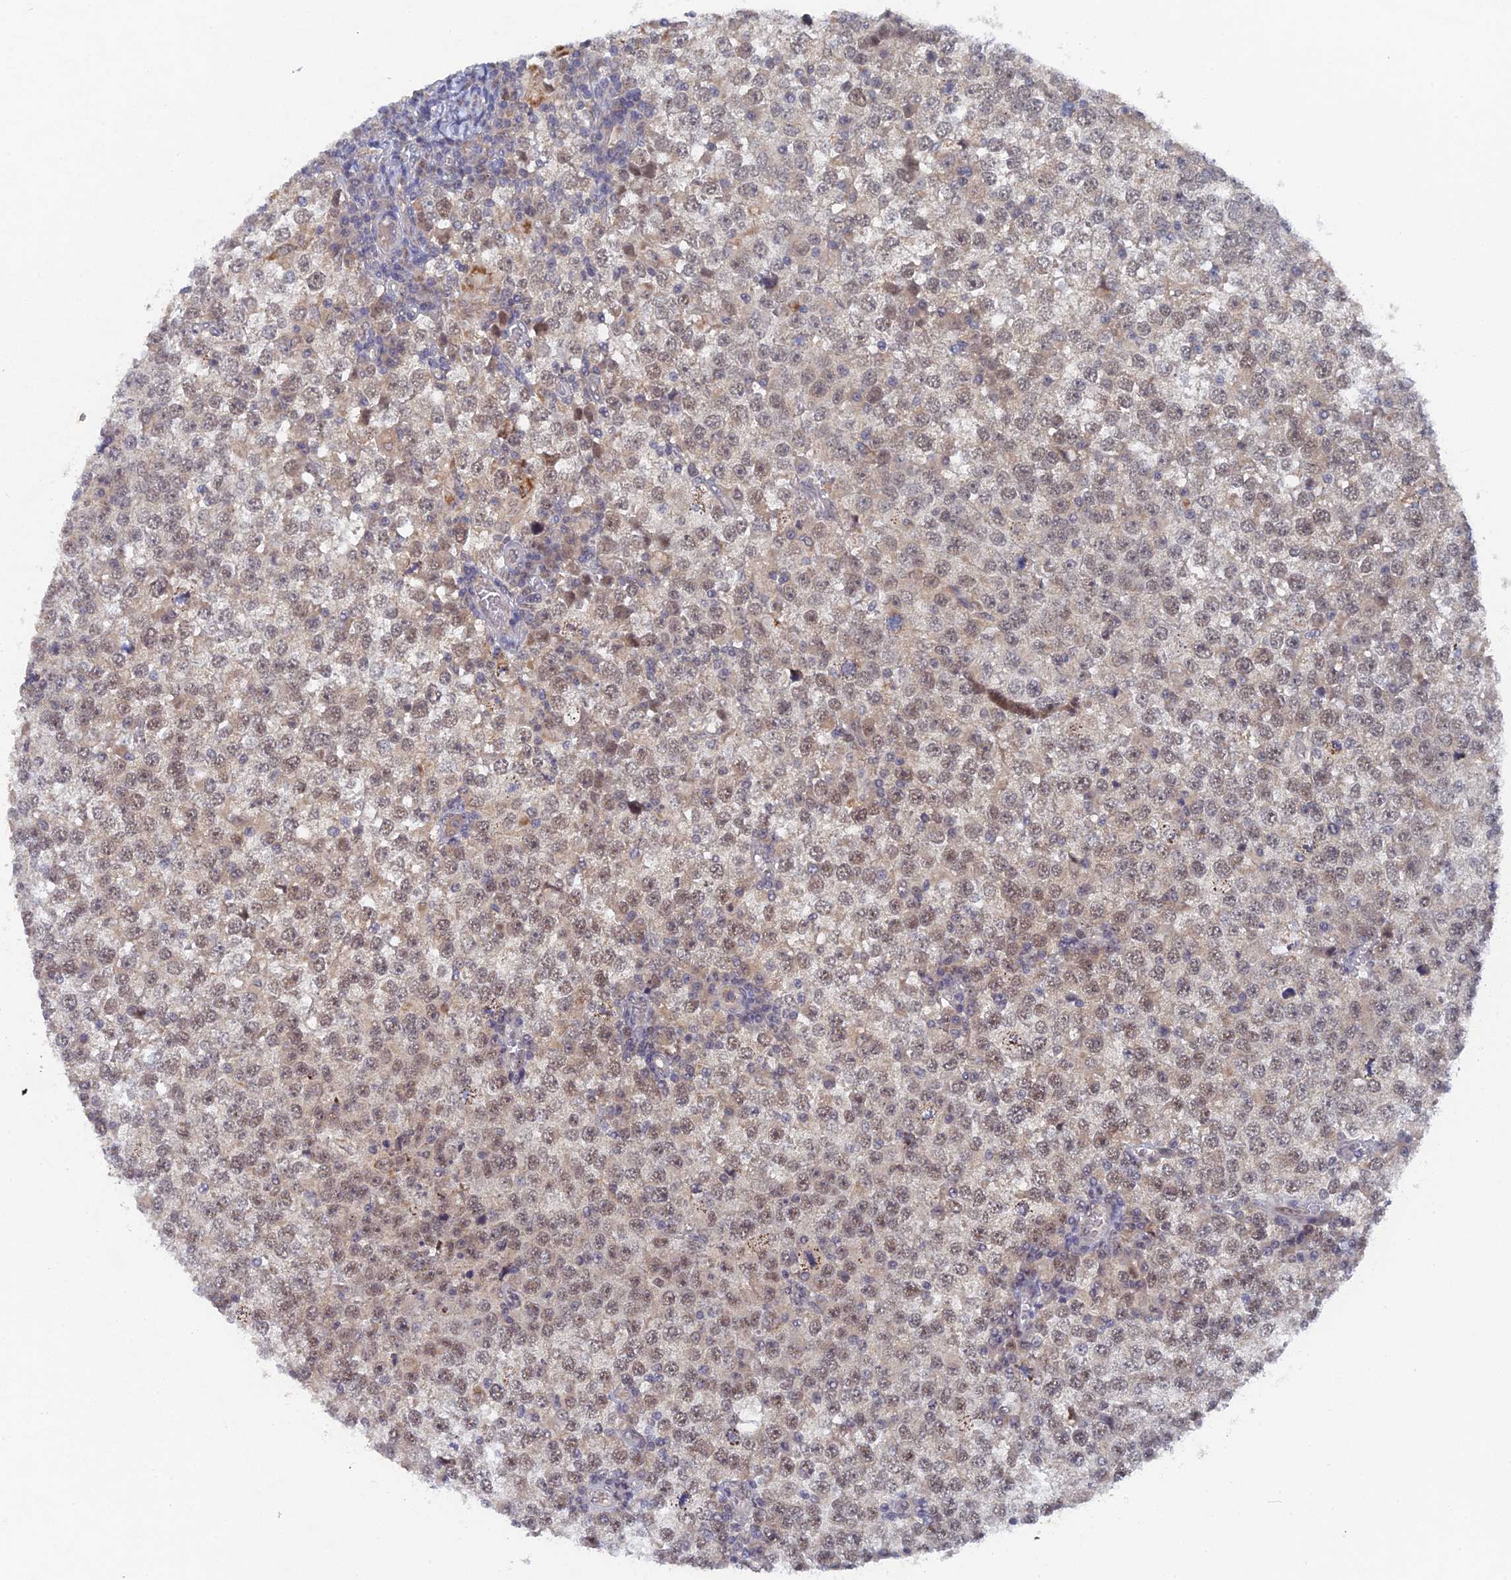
{"staining": {"intensity": "weak", "quantity": "25%-75%", "location": "cytoplasmic/membranous,nuclear"}, "tissue": "testis cancer", "cell_type": "Tumor cells", "image_type": "cancer", "snomed": [{"axis": "morphology", "description": "Seminoma, NOS"}, {"axis": "topography", "description": "Testis"}], "caption": "Protein expression analysis of human testis cancer (seminoma) reveals weak cytoplasmic/membranous and nuclear positivity in approximately 25%-75% of tumor cells. The staining was performed using DAB (3,3'-diaminobenzidine), with brown indicating positive protein expression. Nuclei are stained blue with hematoxylin.", "gene": "MIGA2", "patient": {"sex": "male", "age": 65}}